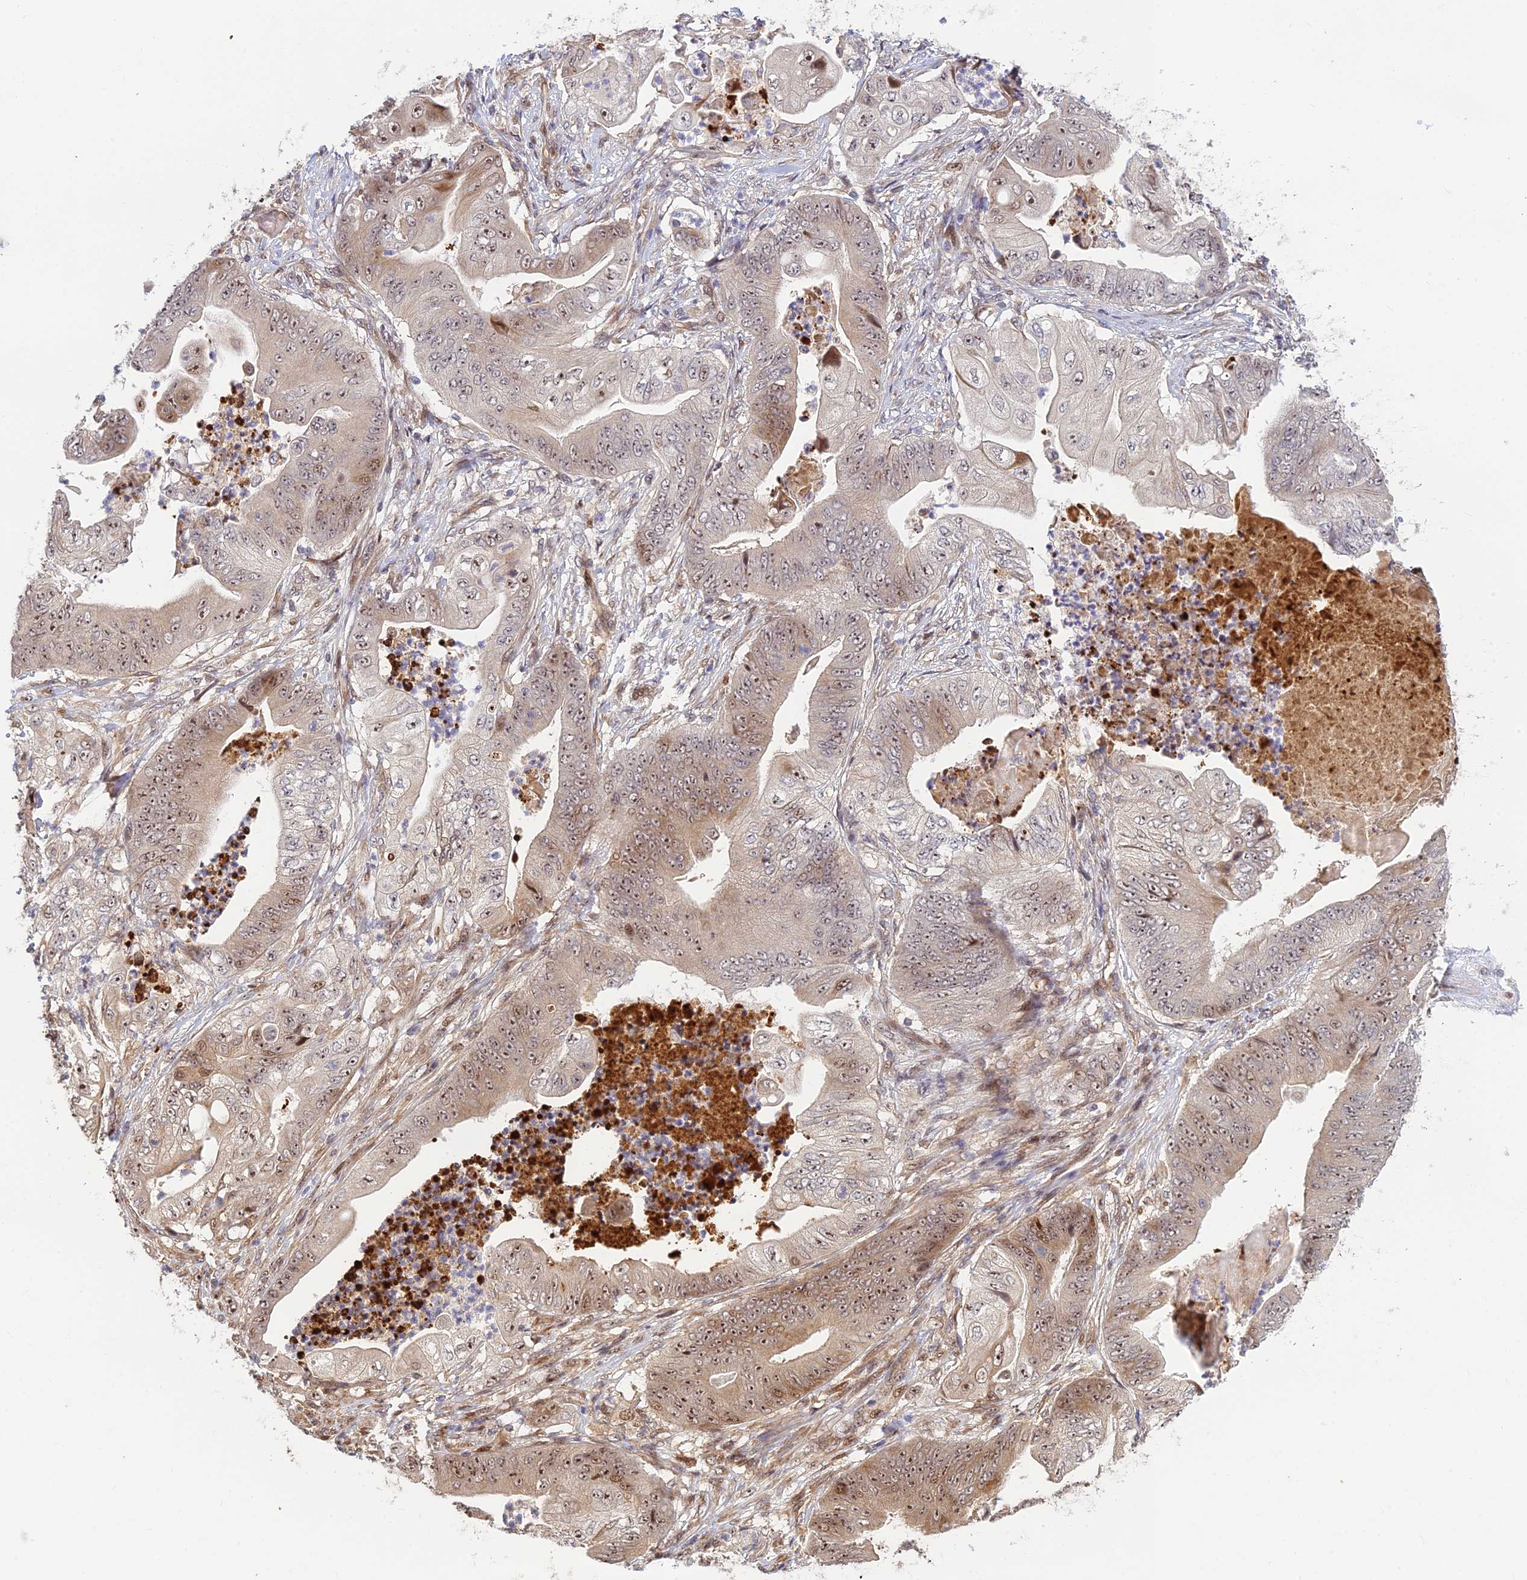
{"staining": {"intensity": "moderate", "quantity": "25%-75%", "location": "cytoplasmic/membranous,nuclear"}, "tissue": "stomach cancer", "cell_type": "Tumor cells", "image_type": "cancer", "snomed": [{"axis": "morphology", "description": "Adenocarcinoma, NOS"}, {"axis": "topography", "description": "Stomach"}], "caption": "Immunohistochemical staining of human stomach cancer (adenocarcinoma) reveals moderate cytoplasmic/membranous and nuclear protein staining in approximately 25%-75% of tumor cells. The protein is shown in brown color, while the nuclei are stained blue.", "gene": "UFSP2", "patient": {"sex": "male", "age": 62}}